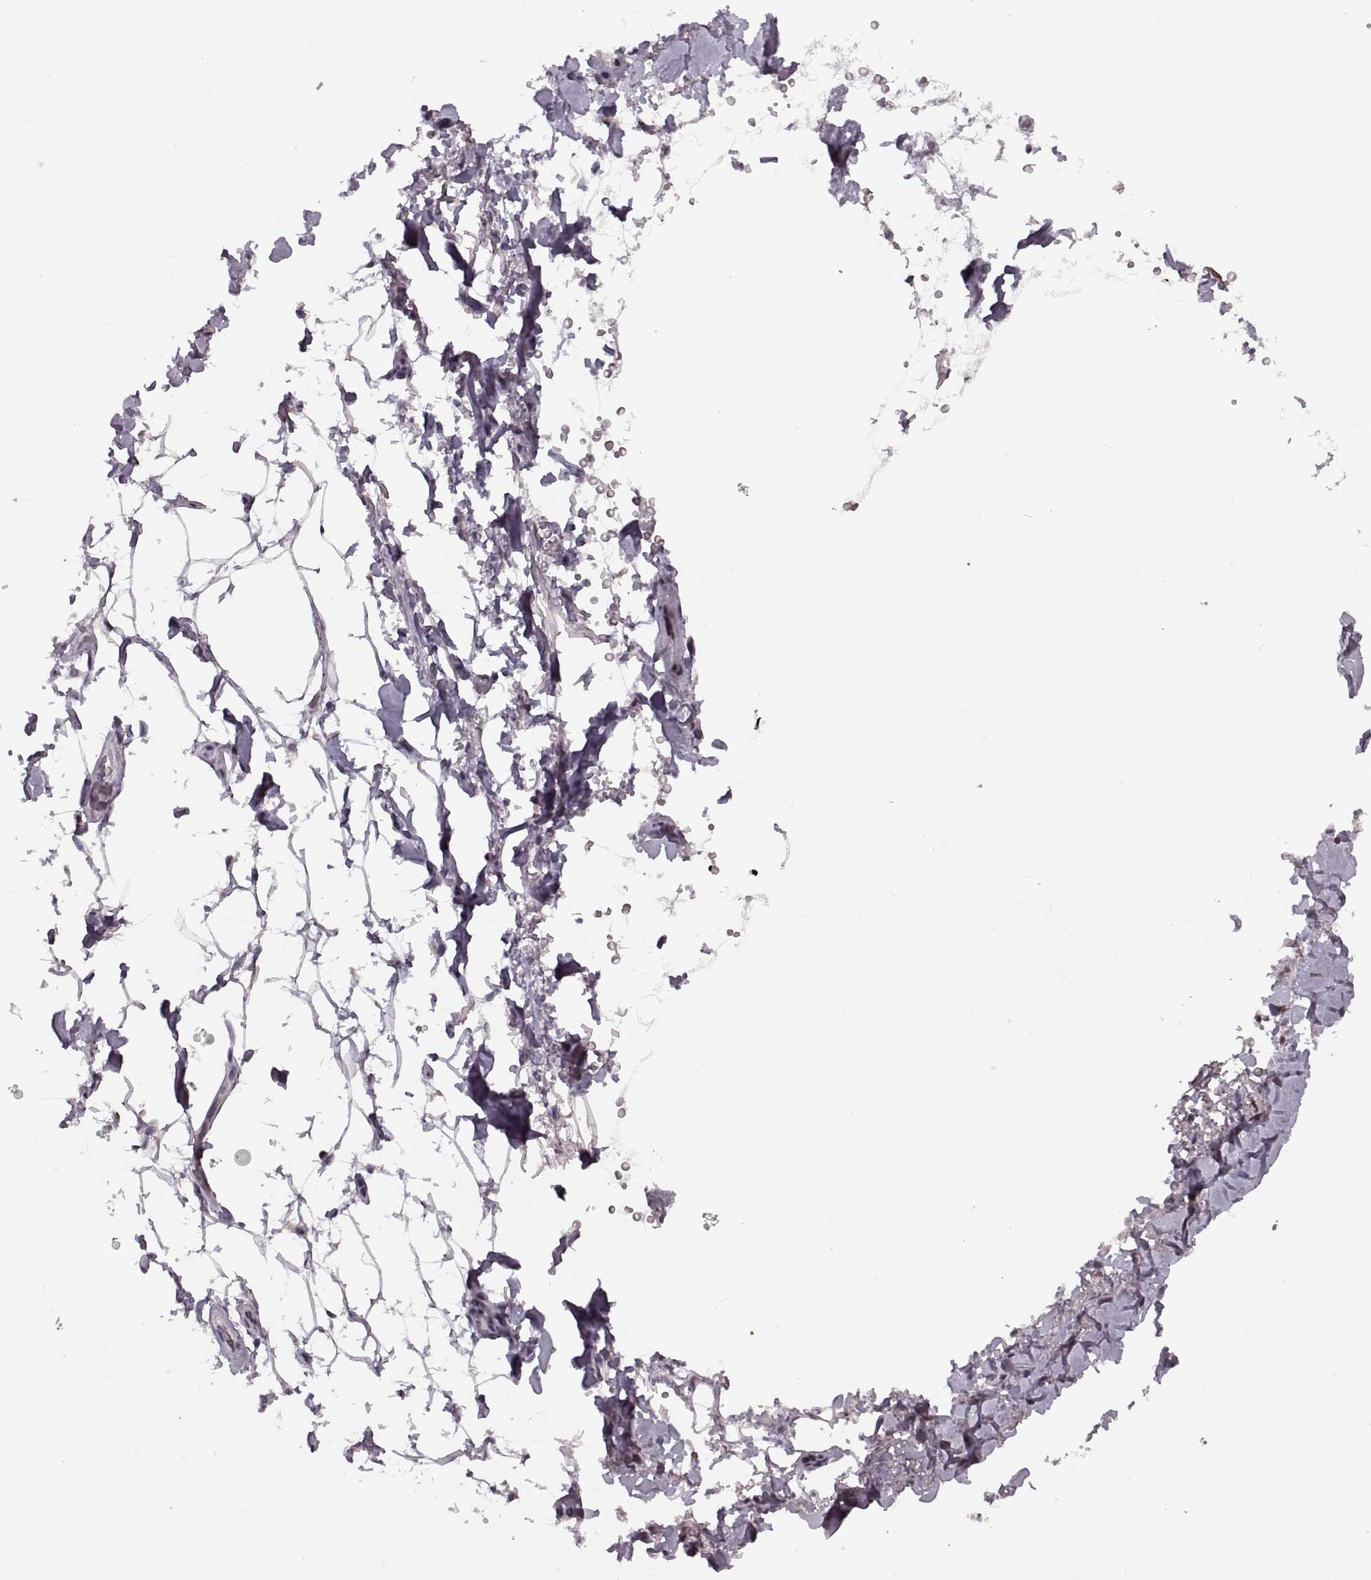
{"staining": {"intensity": "negative", "quantity": "none", "location": "none"}, "tissue": "adipose tissue", "cell_type": "Adipocytes", "image_type": "normal", "snomed": [{"axis": "morphology", "description": "Normal tissue, NOS"}, {"axis": "topography", "description": "Anal"}, {"axis": "topography", "description": "Peripheral nerve tissue"}], "caption": "A high-resolution micrograph shows IHC staining of unremarkable adipose tissue, which shows no significant positivity in adipocytes.", "gene": "PRSS37", "patient": {"sex": "male", "age": 53}}